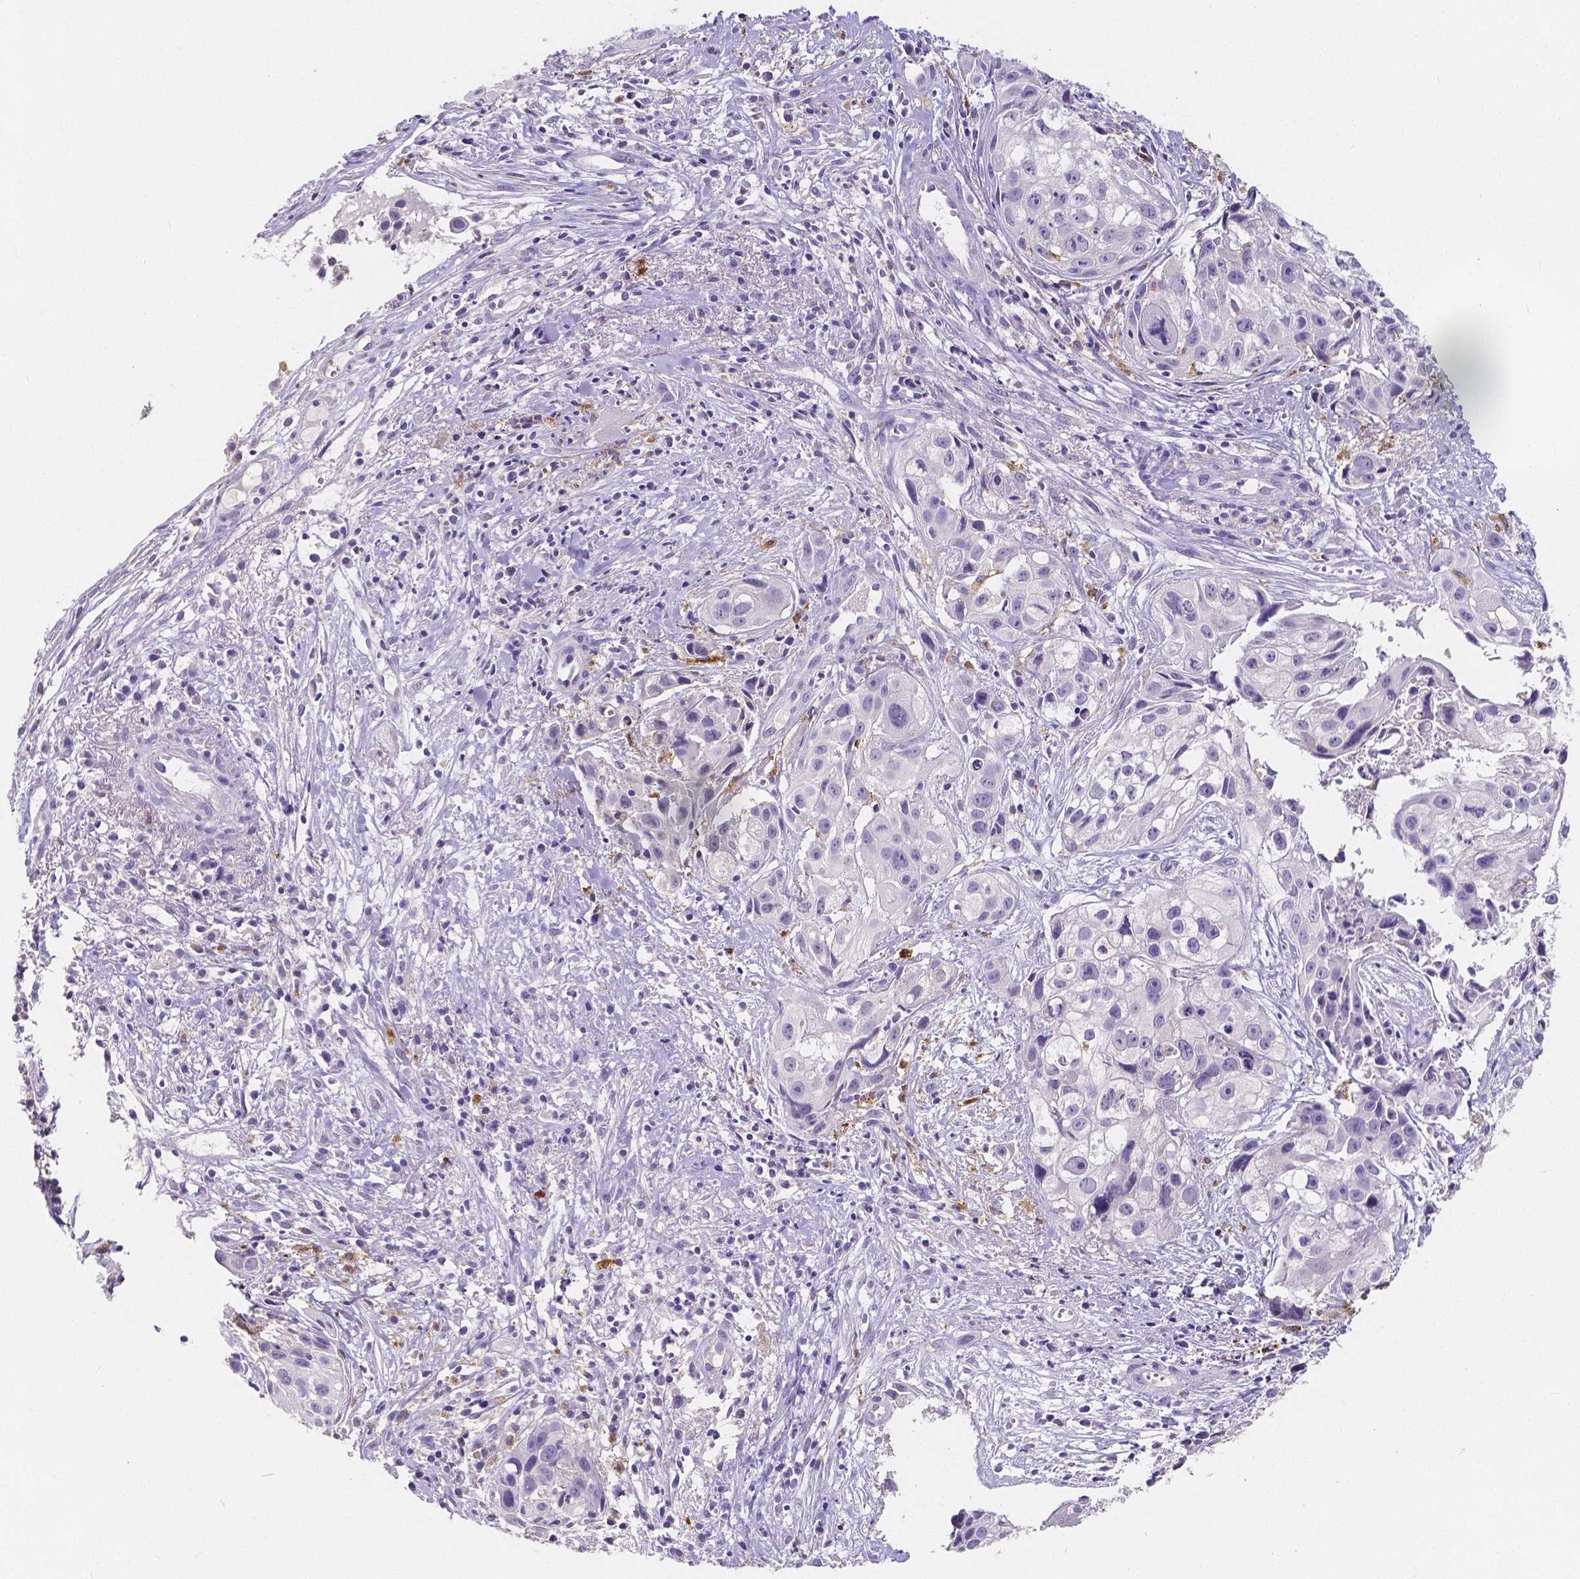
{"staining": {"intensity": "negative", "quantity": "none", "location": "none"}, "tissue": "cervical cancer", "cell_type": "Tumor cells", "image_type": "cancer", "snomed": [{"axis": "morphology", "description": "Squamous cell carcinoma, NOS"}, {"axis": "topography", "description": "Cervix"}], "caption": "Squamous cell carcinoma (cervical) stained for a protein using immunohistochemistry (IHC) displays no positivity tumor cells.", "gene": "ACP5", "patient": {"sex": "female", "age": 53}}